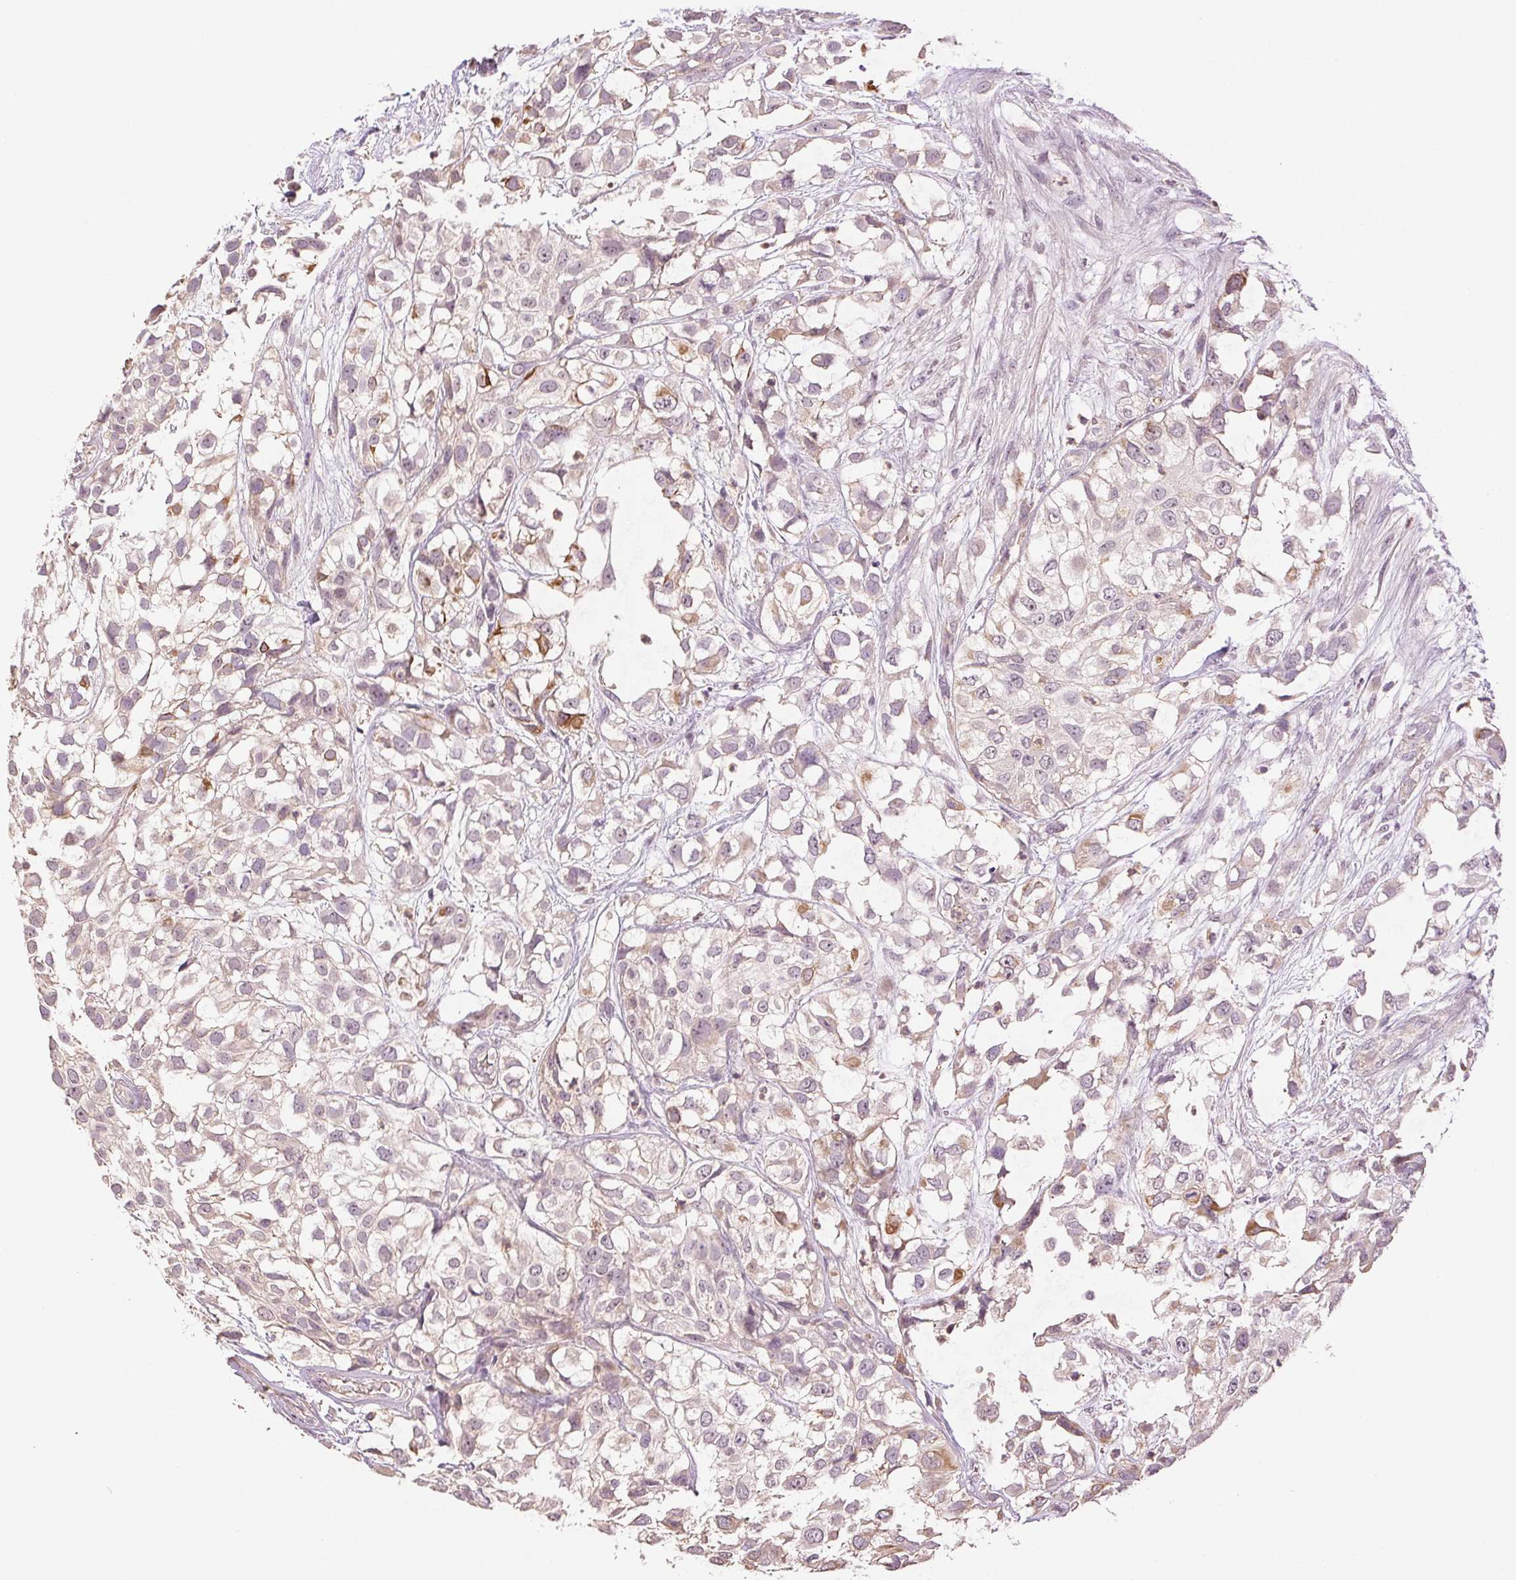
{"staining": {"intensity": "moderate", "quantity": "<25%", "location": "cytoplasmic/membranous"}, "tissue": "urothelial cancer", "cell_type": "Tumor cells", "image_type": "cancer", "snomed": [{"axis": "morphology", "description": "Urothelial carcinoma, High grade"}, {"axis": "topography", "description": "Urinary bladder"}], "caption": "Human urothelial carcinoma (high-grade) stained for a protein (brown) exhibits moderate cytoplasmic/membranous positive positivity in approximately <25% of tumor cells.", "gene": "TMEM253", "patient": {"sex": "male", "age": 56}}